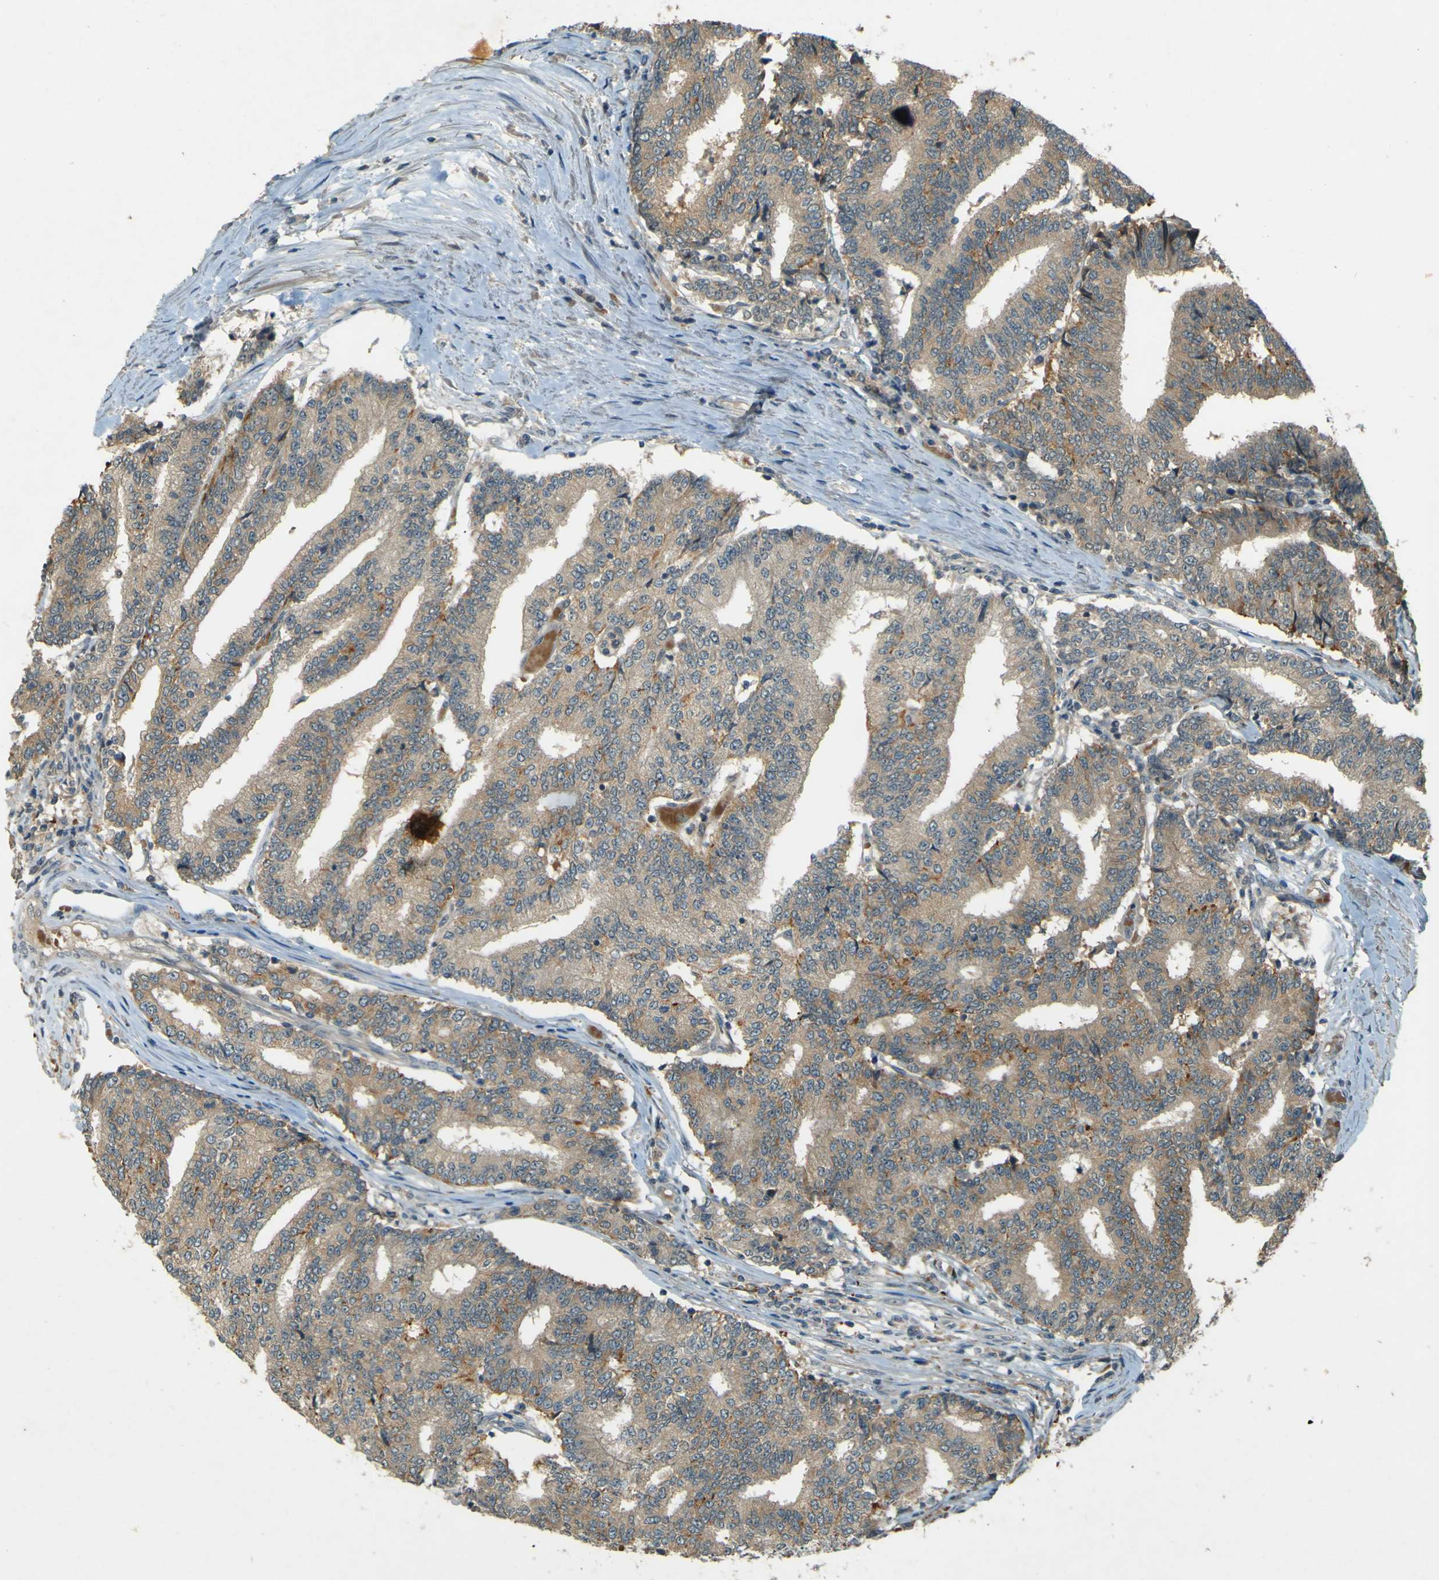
{"staining": {"intensity": "weak", "quantity": ">75%", "location": "cytoplasmic/membranous"}, "tissue": "prostate cancer", "cell_type": "Tumor cells", "image_type": "cancer", "snomed": [{"axis": "morphology", "description": "Normal tissue, NOS"}, {"axis": "morphology", "description": "Adenocarcinoma, High grade"}, {"axis": "topography", "description": "Prostate"}, {"axis": "topography", "description": "Seminal veicle"}], "caption": "Immunohistochemistry of human prostate cancer displays low levels of weak cytoplasmic/membranous positivity in about >75% of tumor cells.", "gene": "MPDZ", "patient": {"sex": "male", "age": 55}}